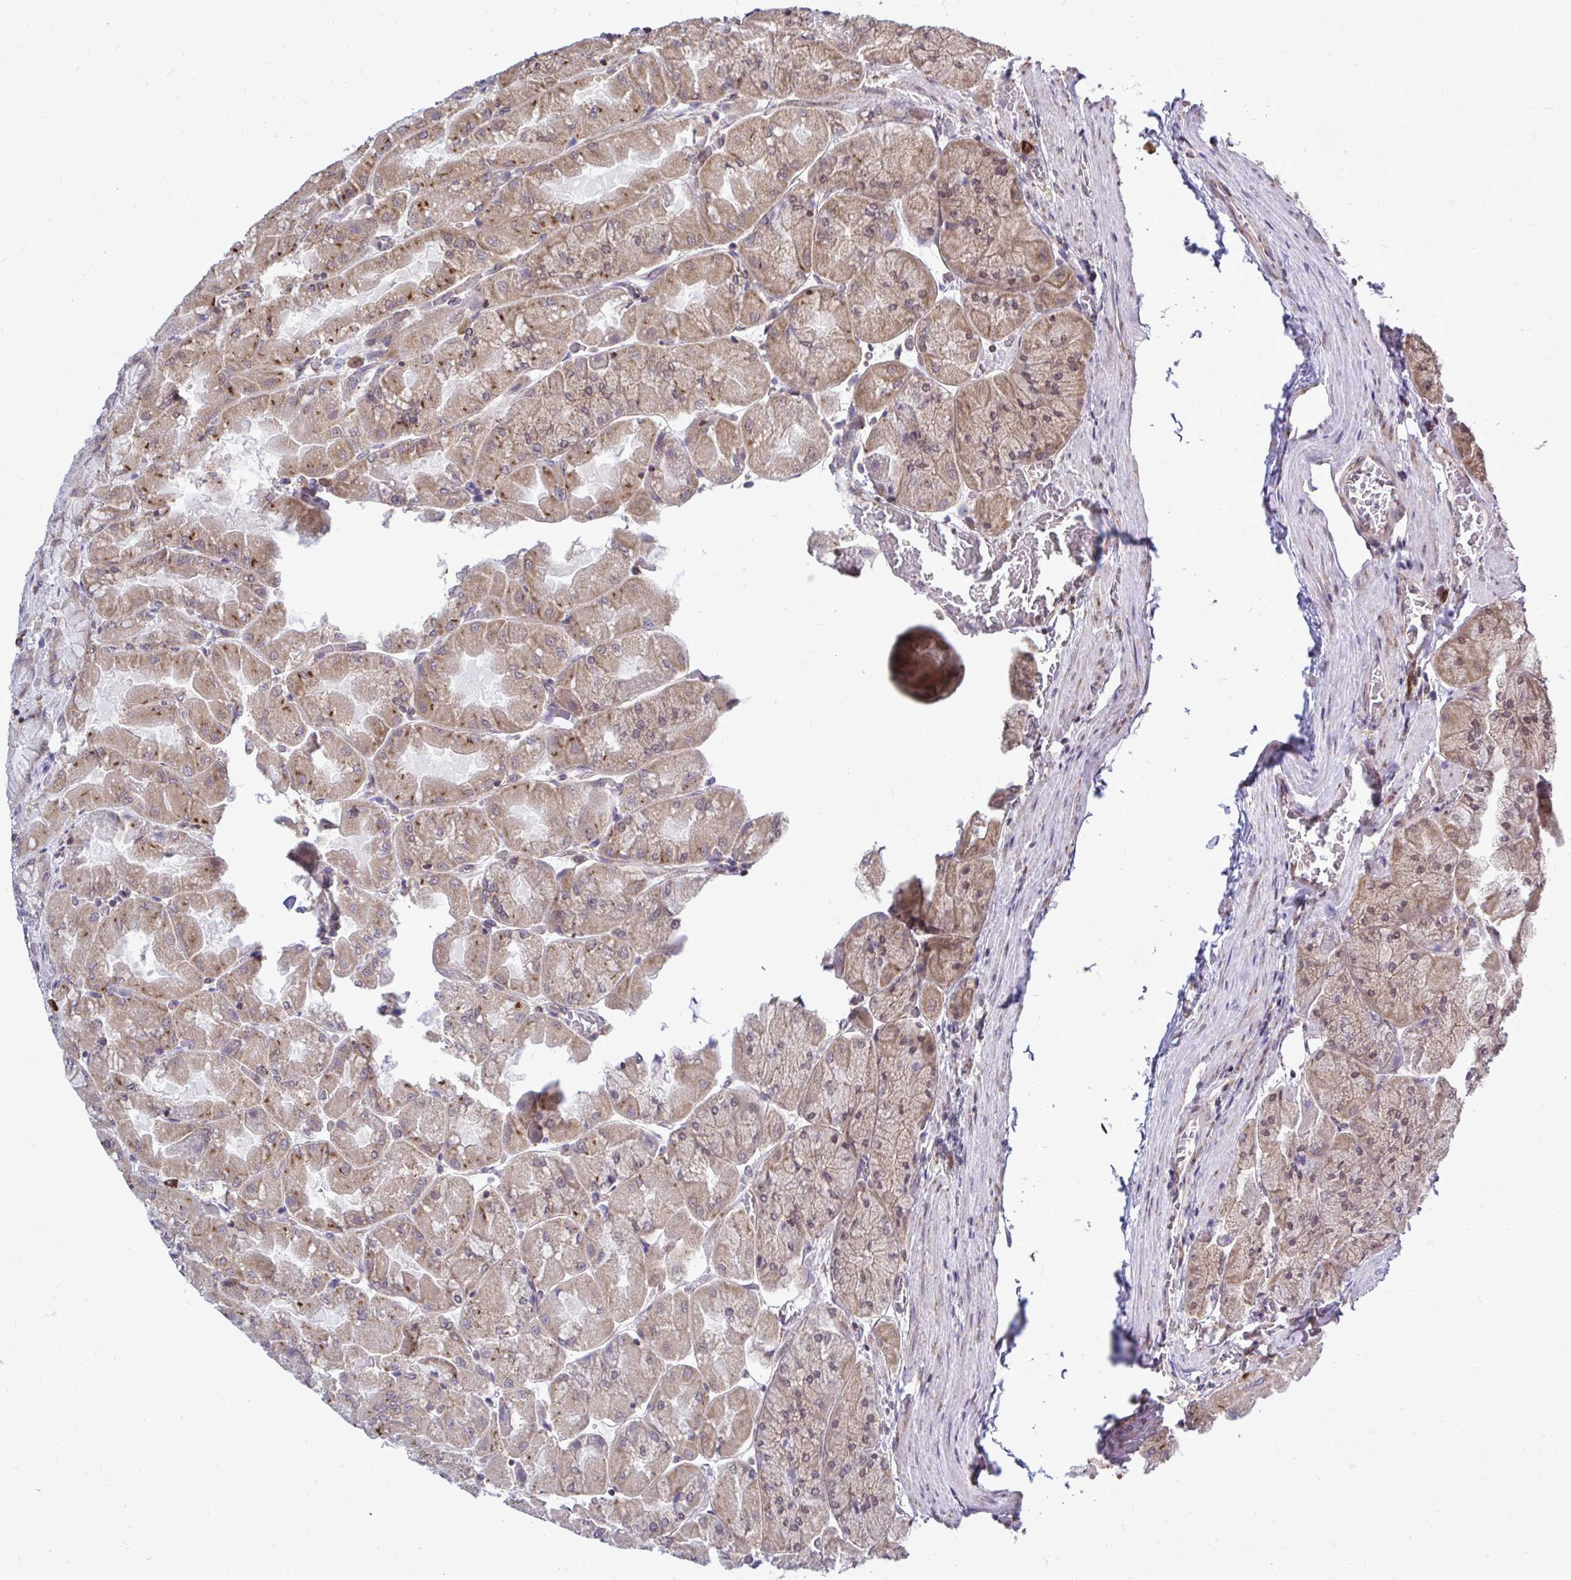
{"staining": {"intensity": "moderate", "quantity": ">75%", "location": "cytoplasmic/membranous,nuclear"}, "tissue": "stomach", "cell_type": "Glandular cells", "image_type": "normal", "snomed": [{"axis": "morphology", "description": "Normal tissue, NOS"}, {"axis": "topography", "description": "Stomach"}], "caption": "The micrograph exhibits staining of unremarkable stomach, revealing moderate cytoplasmic/membranous,nuclear protein positivity (brown color) within glandular cells. The staining was performed using DAB to visualize the protein expression in brown, while the nuclei were stained in blue with hematoxylin (Magnification: 20x).", "gene": "FMR1", "patient": {"sex": "female", "age": 61}}